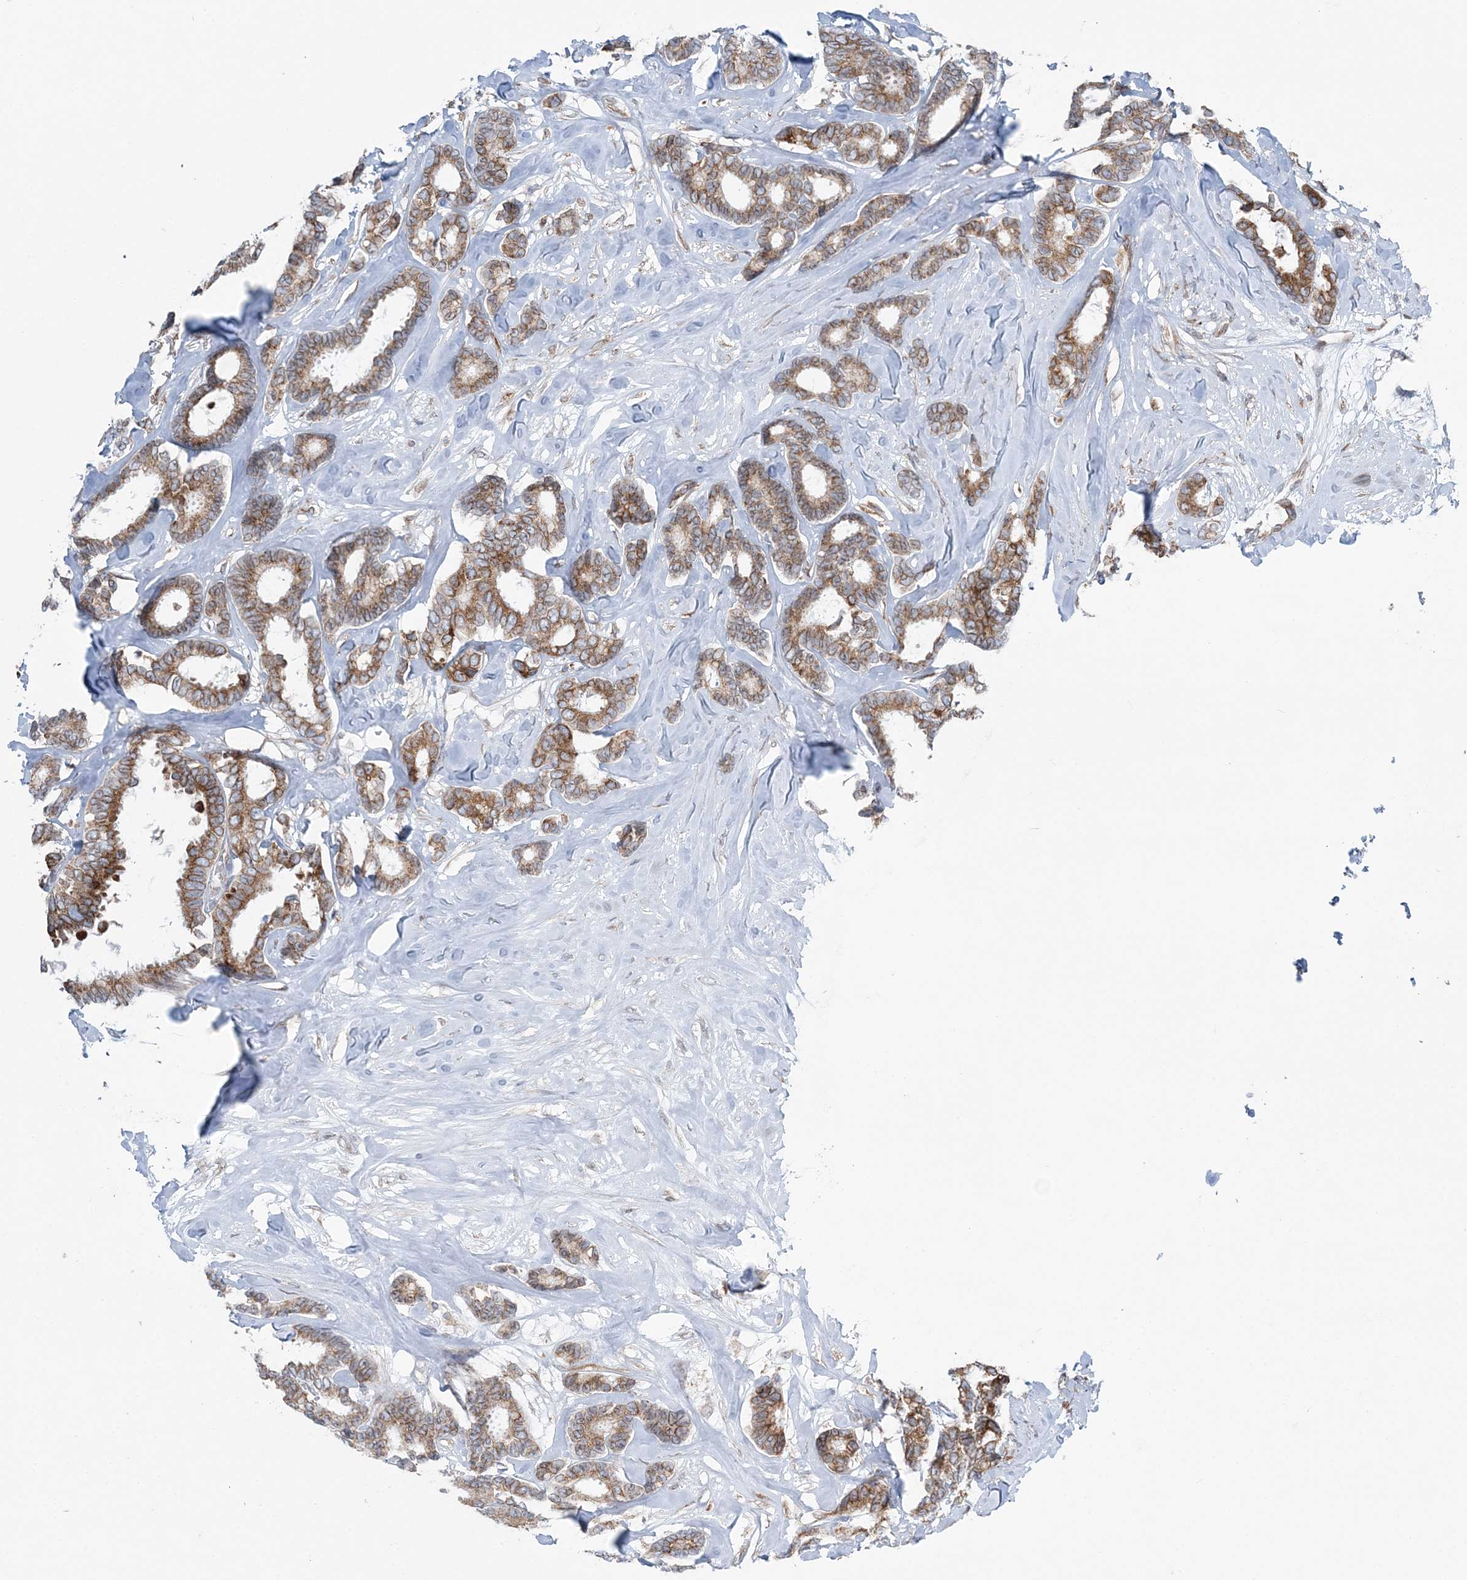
{"staining": {"intensity": "moderate", "quantity": ">75%", "location": "cytoplasmic/membranous"}, "tissue": "breast cancer", "cell_type": "Tumor cells", "image_type": "cancer", "snomed": [{"axis": "morphology", "description": "Duct carcinoma"}, {"axis": "topography", "description": "Breast"}], "caption": "This histopathology image demonstrates immunohistochemistry staining of invasive ductal carcinoma (breast), with medium moderate cytoplasmic/membranous positivity in approximately >75% of tumor cells.", "gene": "TMED10", "patient": {"sex": "female", "age": 87}}